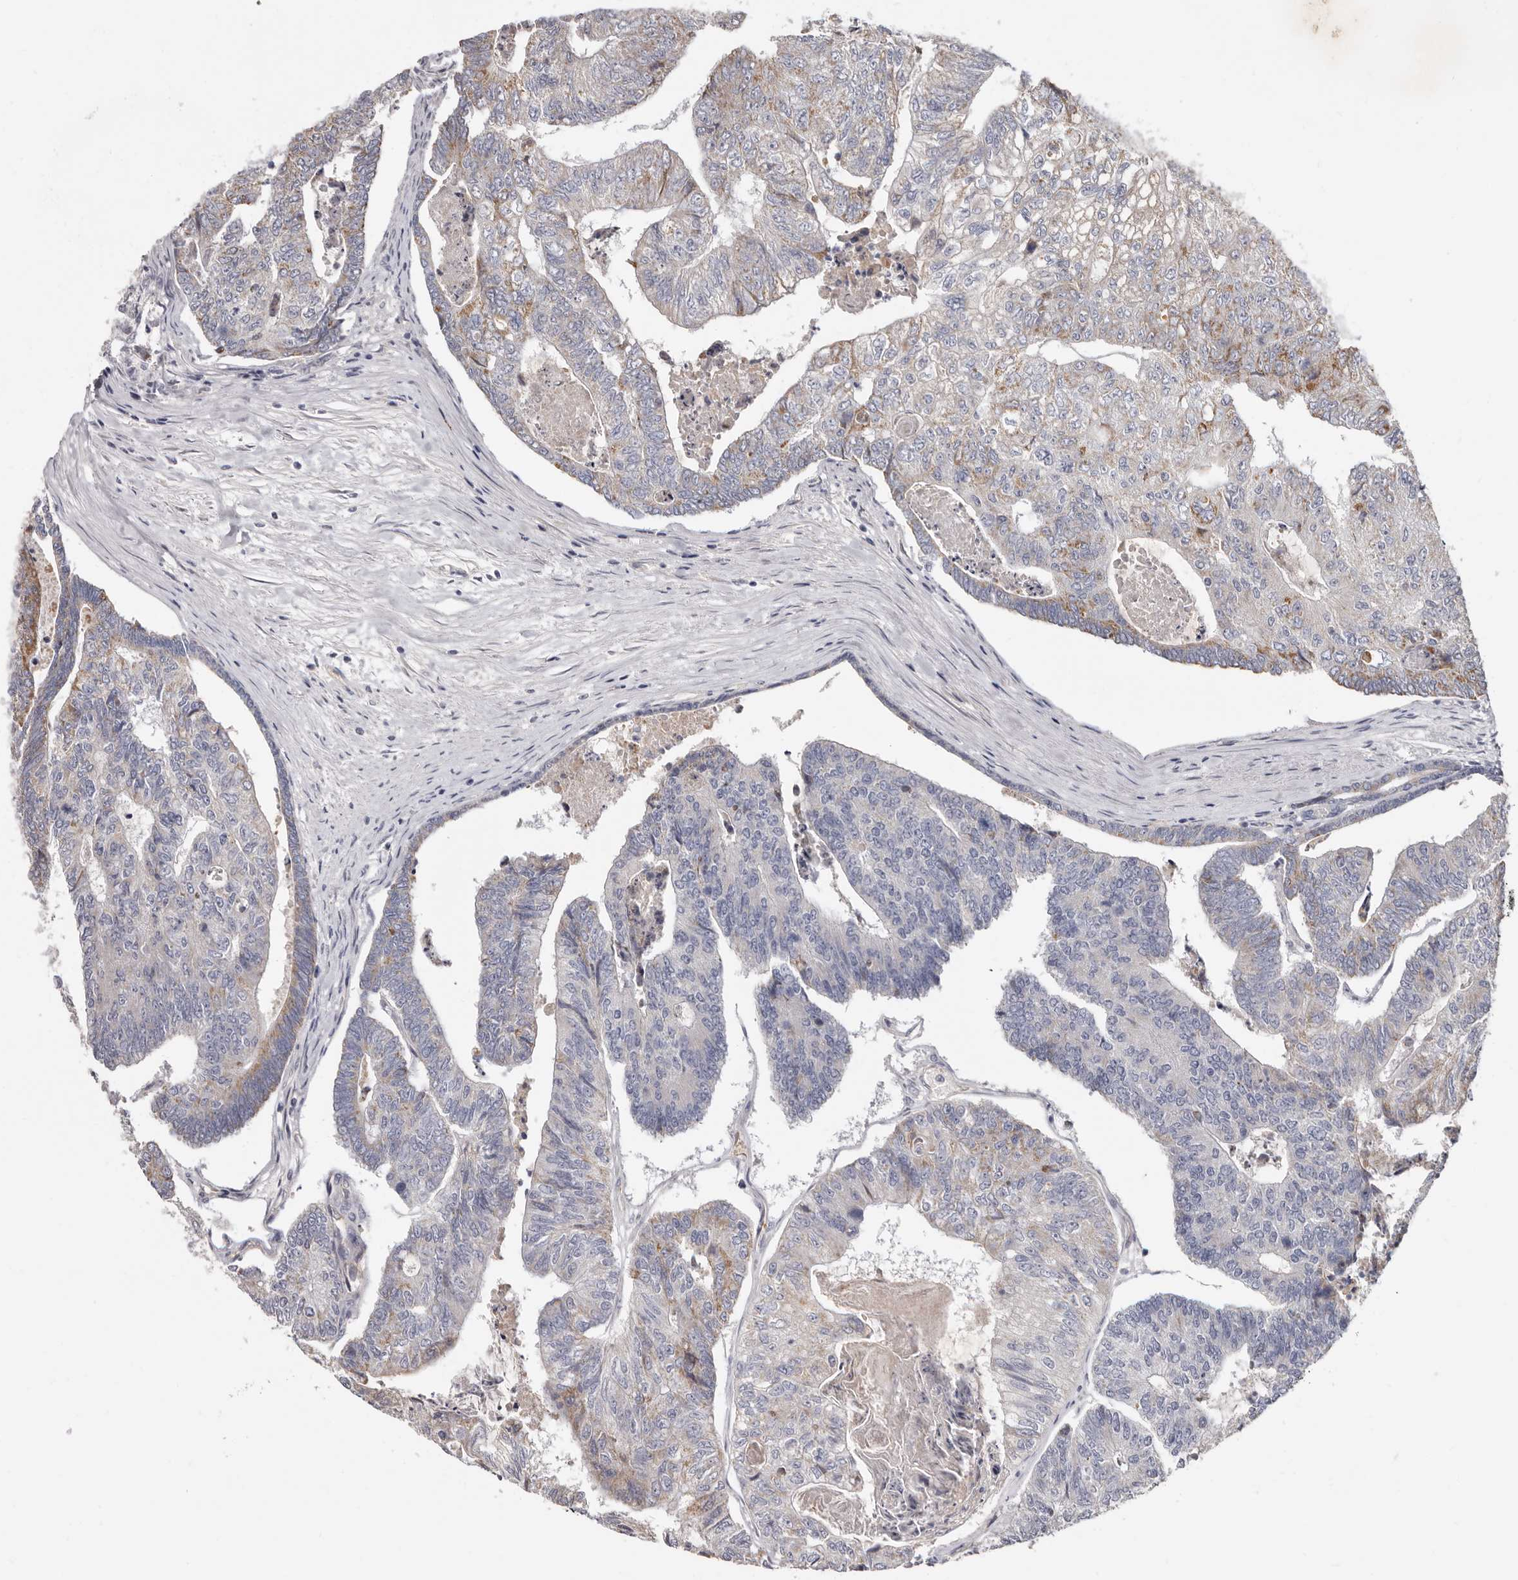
{"staining": {"intensity": "weak", "quantity": "<25%", "location": "cytoplasmic/membranous"}, "tissue": "colorectal cancer", "cell_type": "Tumor cells", "image_type": "cancer", "snomed": [{"axis": "morphology", "description": "Adenocarcinoma, NOS"}, {"axis": "topography", "description": "Colon"}], "caption": "Adenocarcinoma (colorectal) stained for a protein using immunohistochemistry (IHC) shows no positivity tumor cells.", "gene": "SPTA1", "patient": {"sex": "female", "age": 67}}